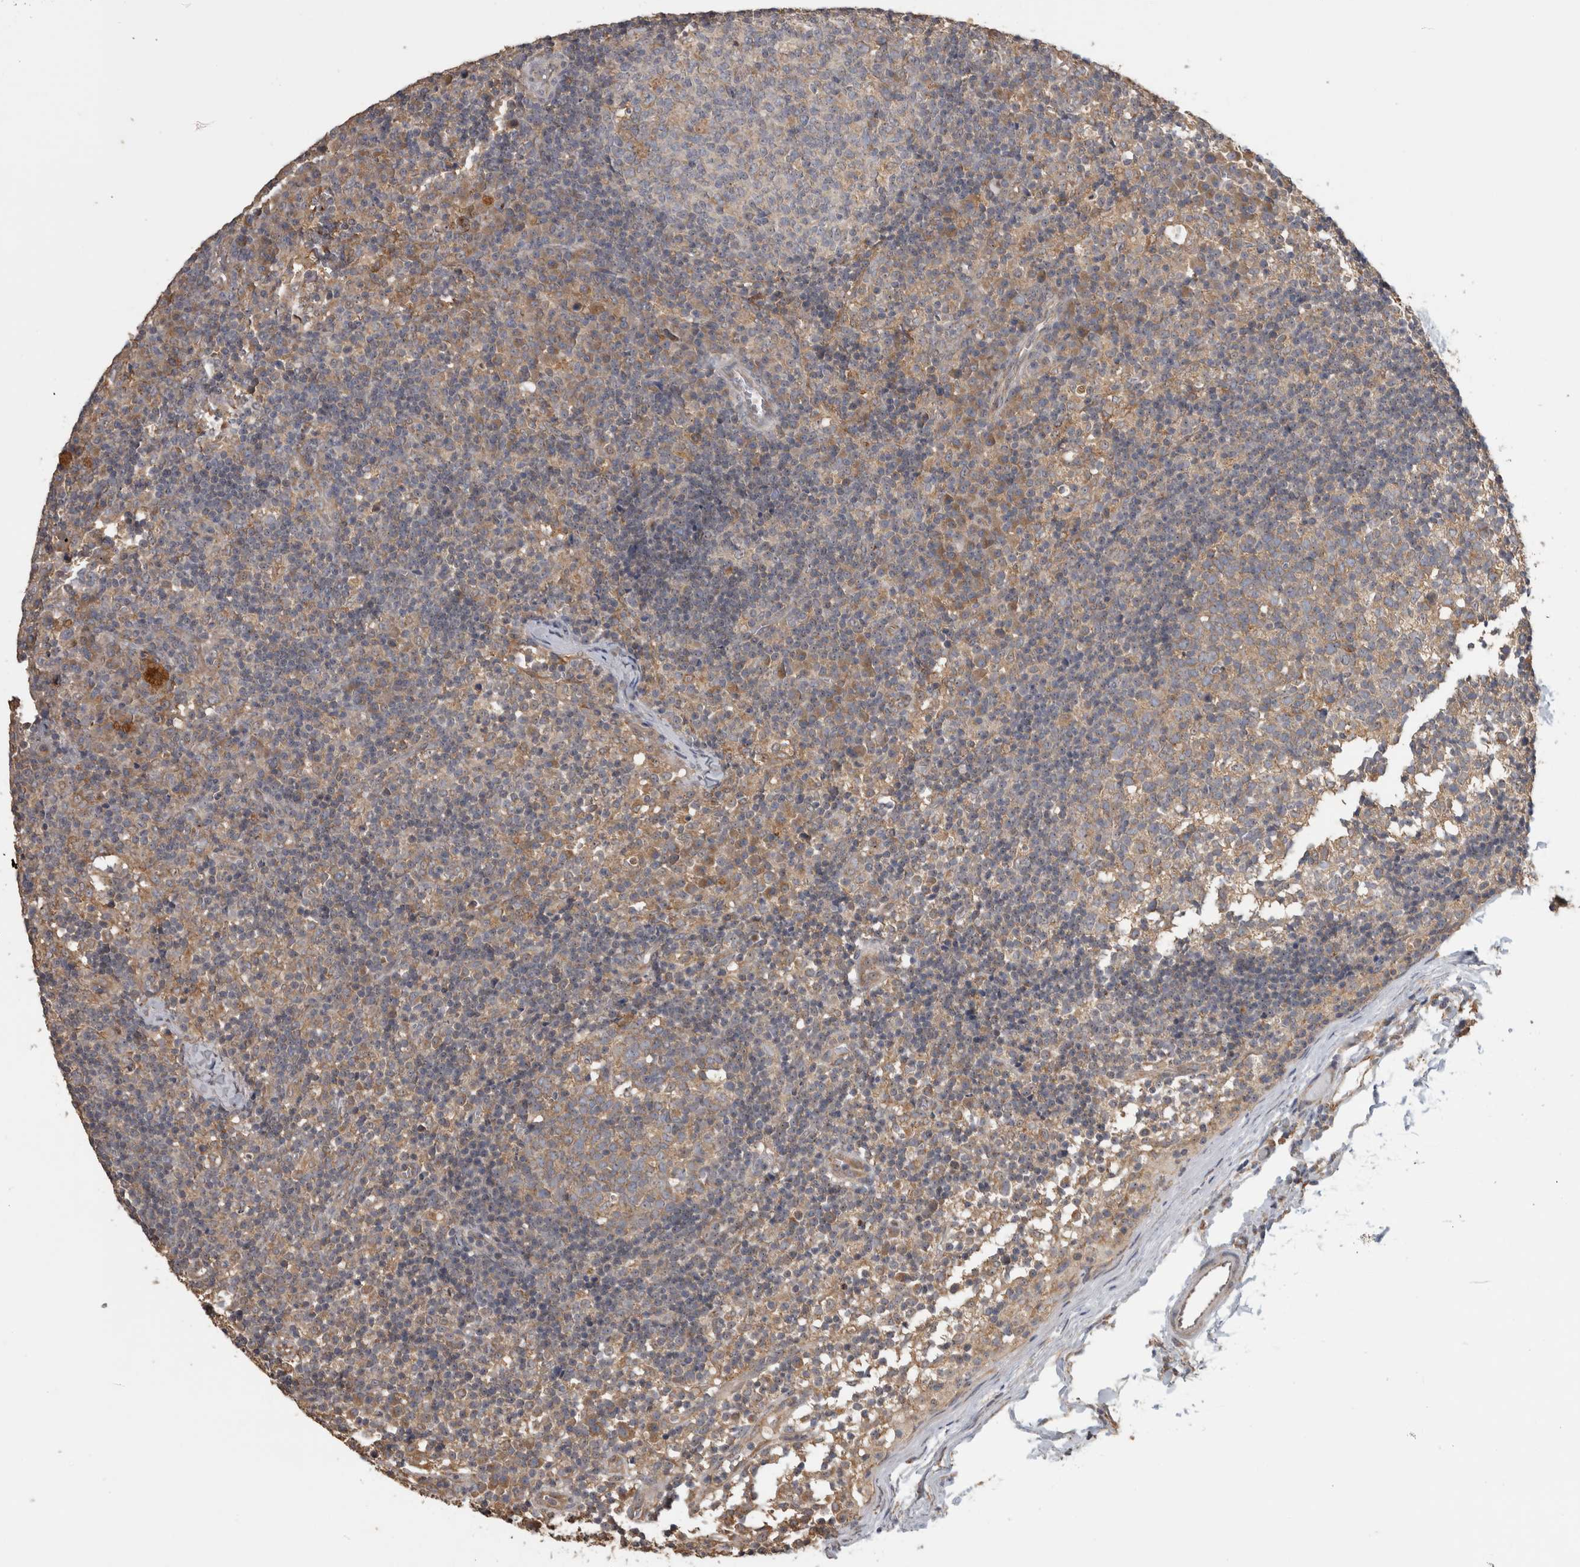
{"staining": {"intensity": "weak", "quantity": "25%-75%", "location": "cytoplasmic/membranous"}, "tissue": "lymph node", "cell_type": "Germinal center cells", "image_type": "normal", "snomed": [{"axis": "morphology", "description": "Normal tissue, NOS"}, {"axis": "morphology", "description": "Inflammation, NOS"}, {"axis": "topography", "description": "Lymph node"}], "caption": "Benign lymph node reveals weak cytoplasmic/membranous expression in approximately 25%-75% of germinal center cells.", "gene": "ATXN2", "patient": {"sex": "male", "age": 55}}